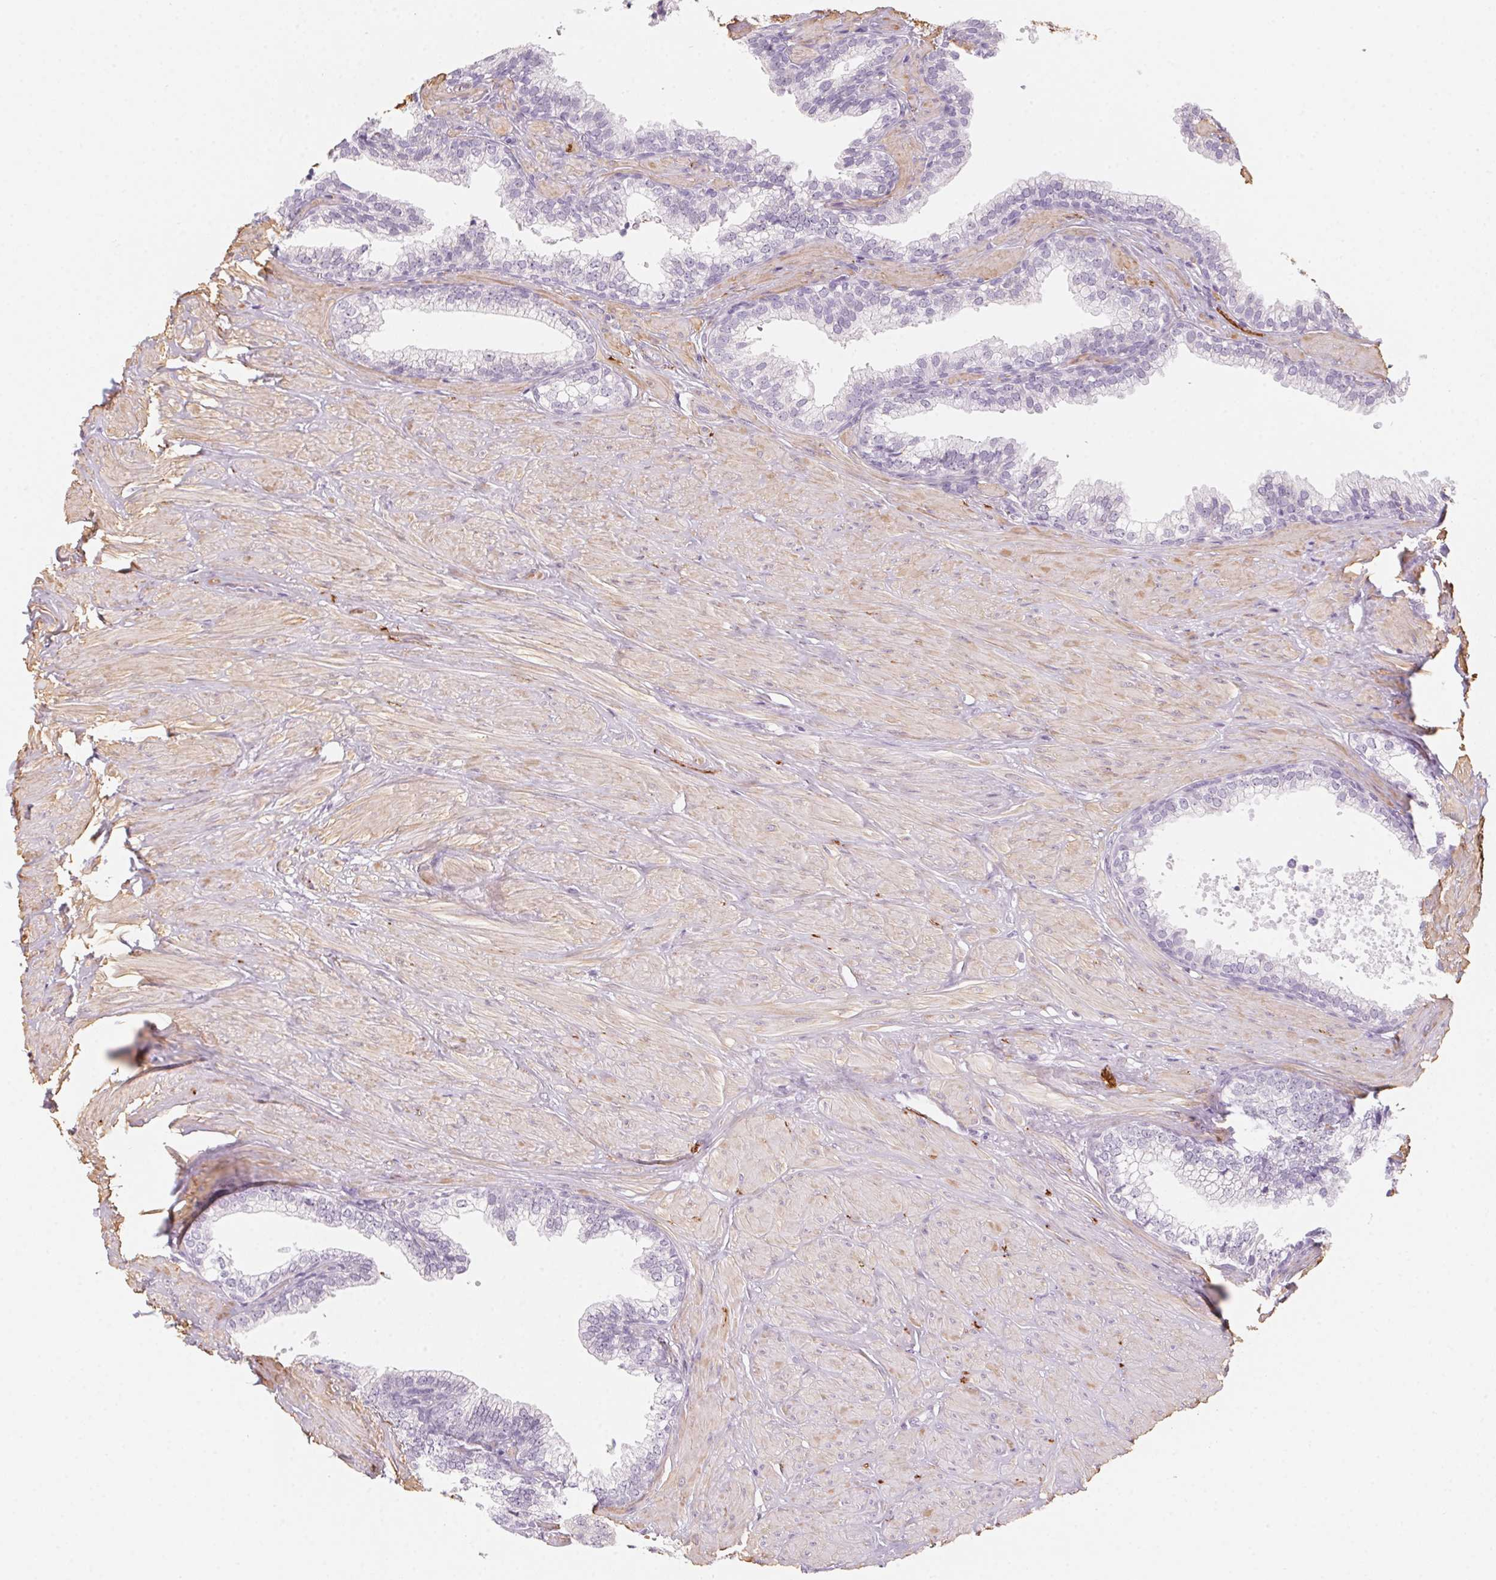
{"staining": {"intensity": "negative", "quantity": "none", "location": "none"}, "tissue": "prostate", "cell_type": "Glandular cells", "image_type": "normal", "snomed": [{"axis": "morphology", "description": "Normal tissue, NOS"}, {"axis": "topography", "description": "Prostate"}, {"axis": "topography", "description": "Peripheral nerve tissue"}], "caption": "This is an immunohistochemistry histopathology image of normal human prostate. There is no expression in glandular cells.", "gene": "PRPH", "patient": {"sex": "male", "age": 55}}